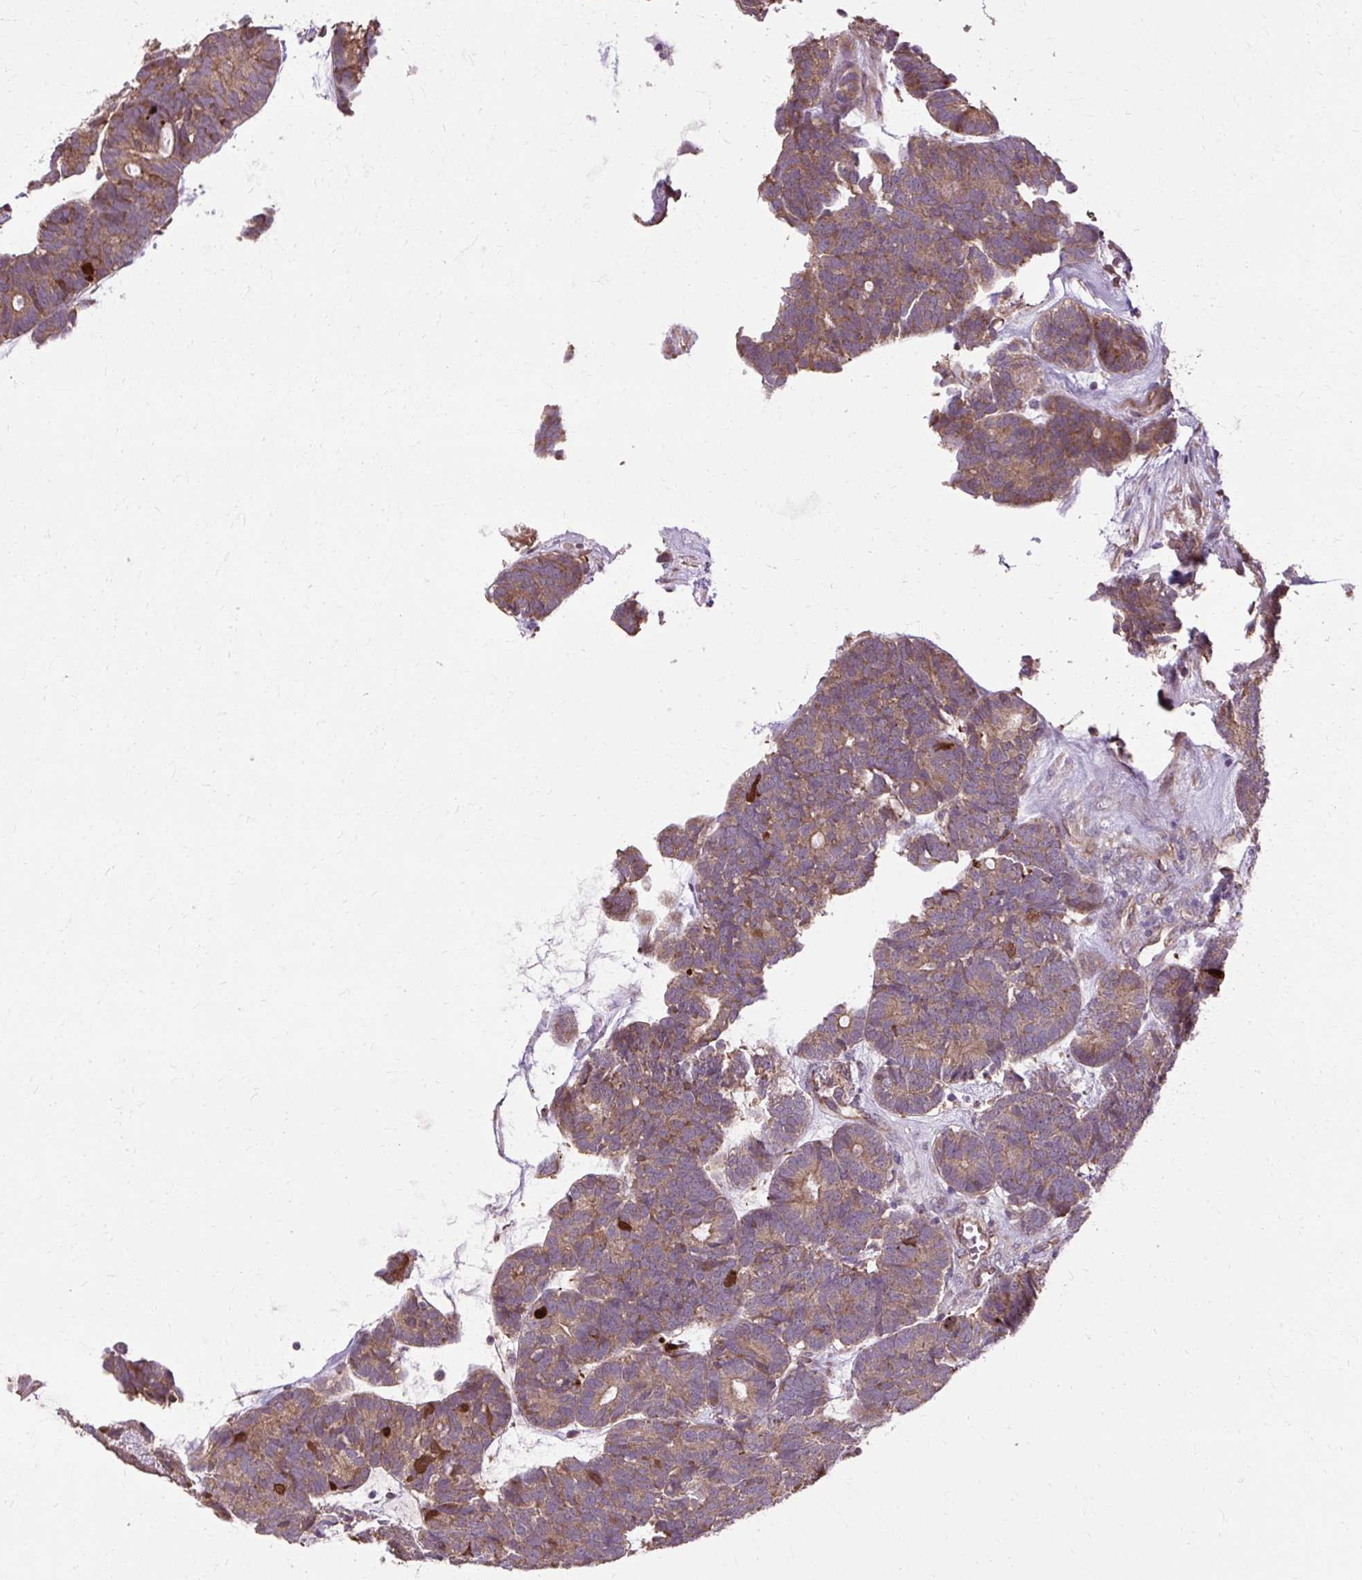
{"staining": {"intensity": "moderate", "quantity": ">75%", "location": "cytoplasmic/membranous"}, "tissue": "head and neck cancer", "cell_type": "Tumor cells", "image_type": "cancer", "snomed": [{"axis": "morphology", "description": "Adenocarcinoma, NOS"}, {"axis": "topography", "description": "Head-Neck"}], "caption": "Moderate cytoplasmic/membranous expression for a protein is appreciated in approximately >75% of tumor cells of head and neck cancer (adenocarcinoma) using IHC.", "gene": "FLRT1", "patient": {"sex": "female", "age": 81}}